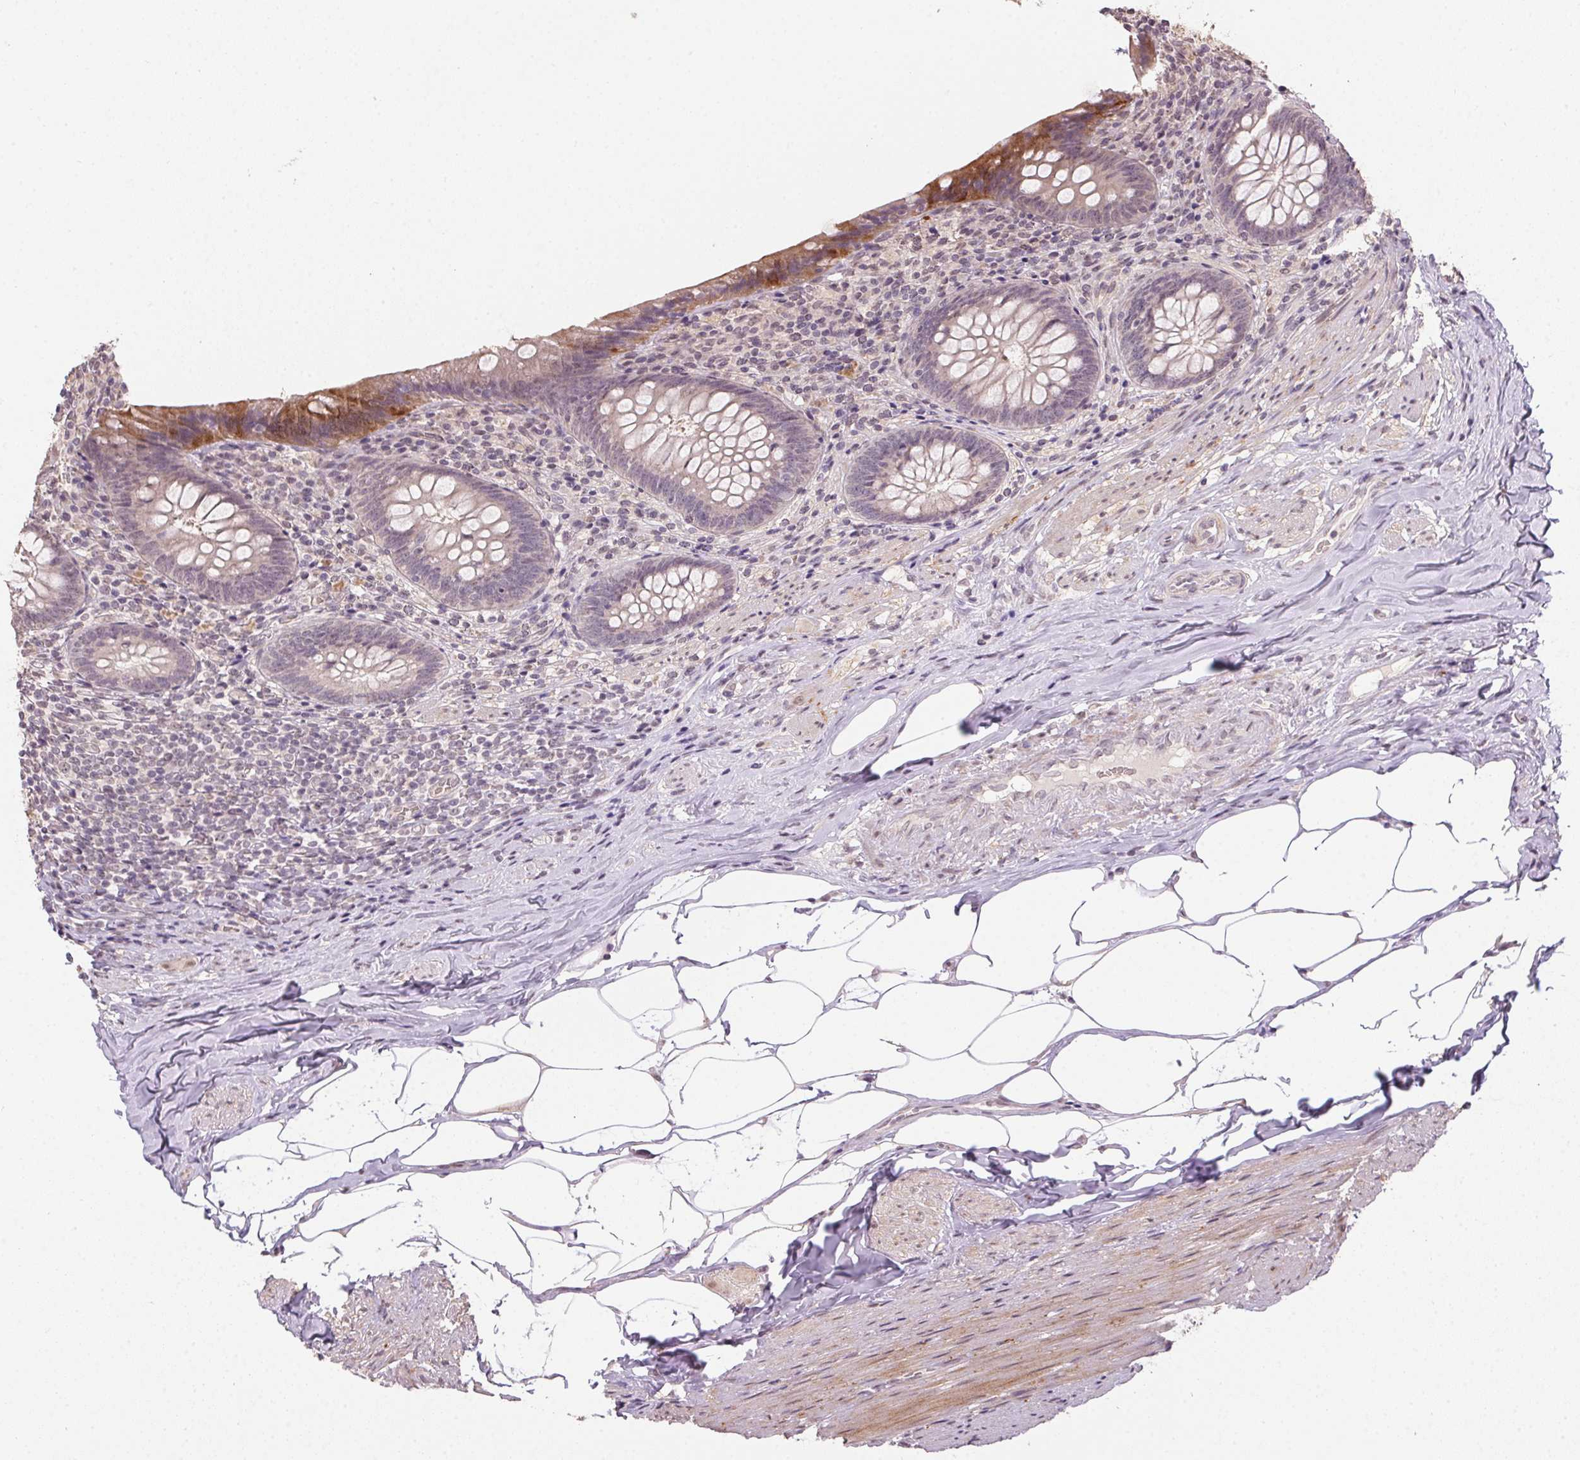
{"staining": {"intensity": "negative", "quantity": "none", "location": "none"}, "tissue": "appendix", "cell_type": "Glandular cells", "image_type": "normal", "snomed": [{"axis": "morphology", "description": "Normal tissue, NOS"}, {"axis": "topography", "description": "Appendix"}], "caption": "This is a photomicrograph of immunohistochemistry staining of normal appendix, which shows no positivity in glandular cells.", "gene": "PPP4R4", "patient": {"sex": "male", "age": 47}}